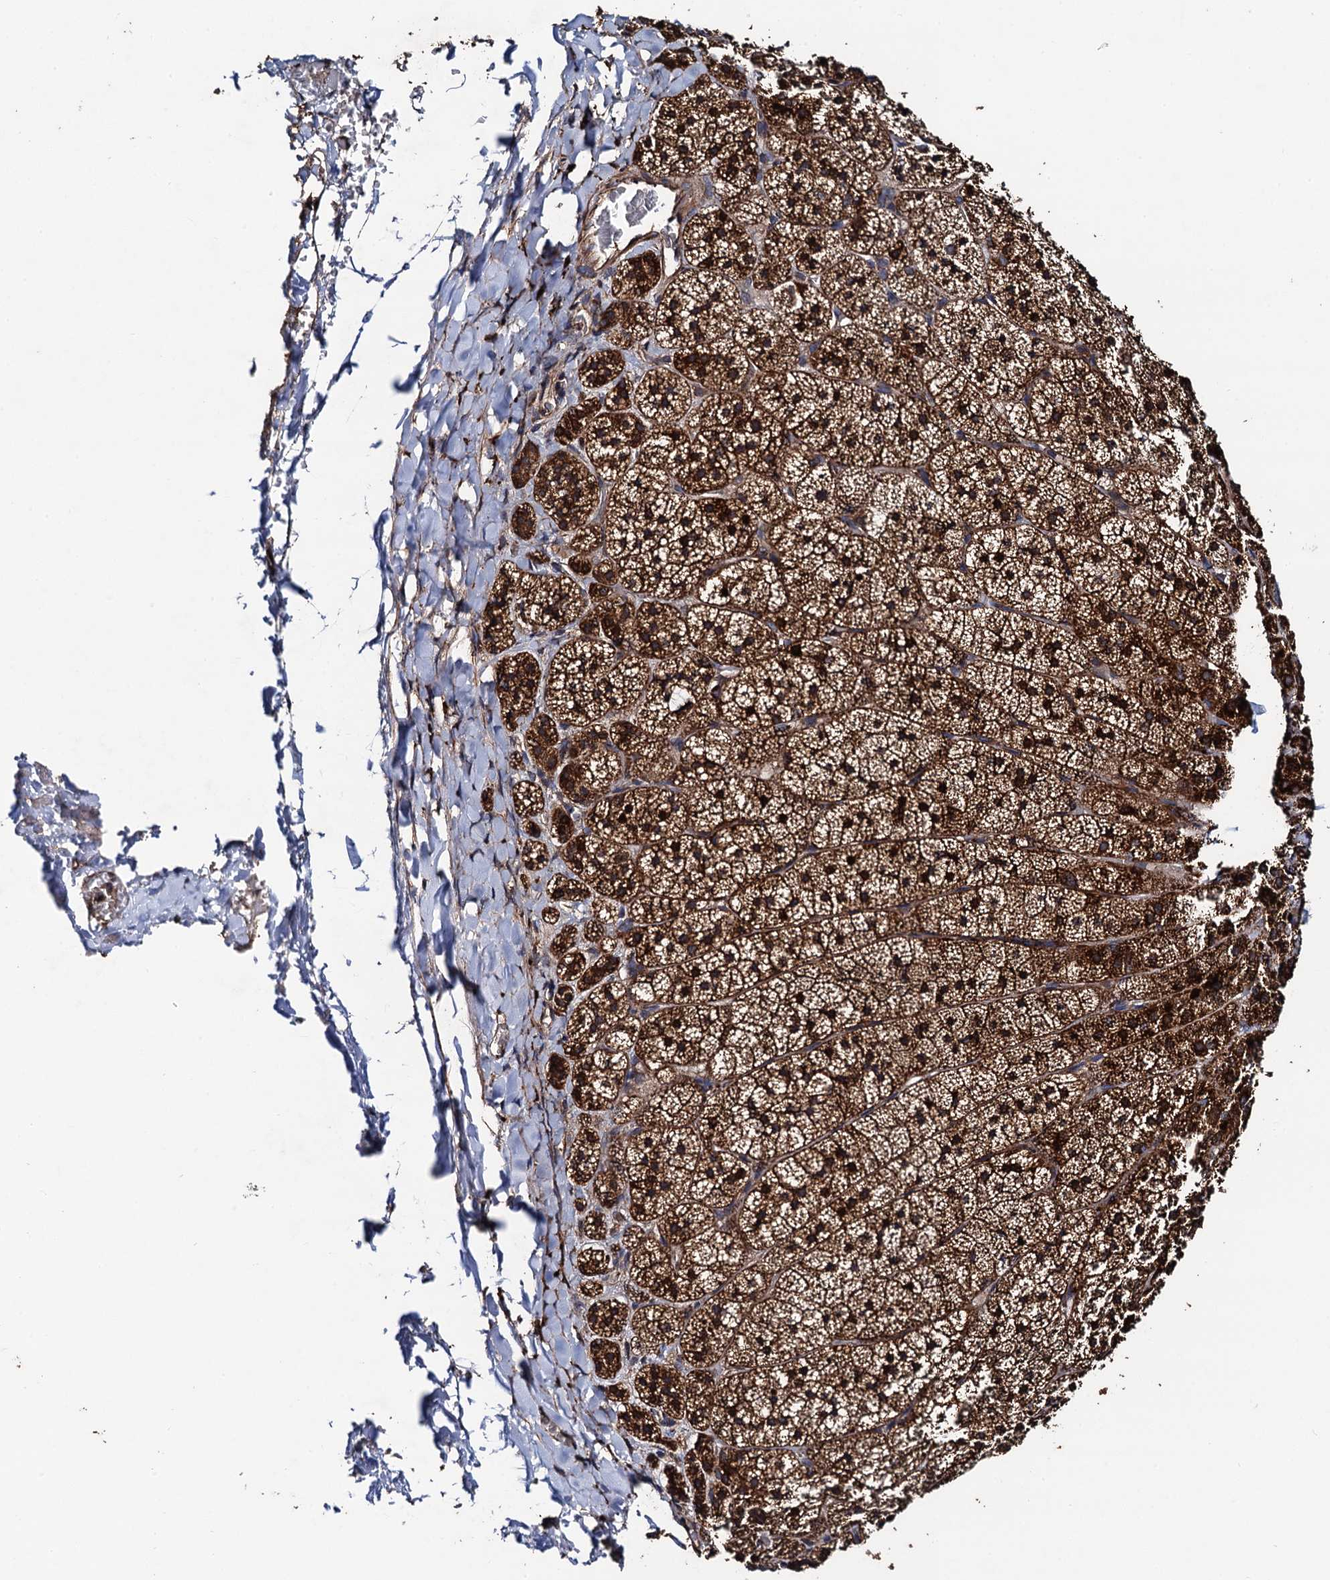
{"staining": {"intensity": "strong", "quantity": ">75%", "location": "cytoplasmic/membranous"}, "tissue": "adrenal gland", "cell_type": "Glandular cells", "image_type": "normal", "snomed": [{"axis": "morphology", "description": "Normal tissue, NOS"}, {"axis": "topography", "description": "Adrenal gland"}], "caption": "Immunohistochemical staining of unremarkable human adrenal gland demonstrates high levels of strong cytoplasmic/membranous positivity in approximately >75% of glandular cells. Using DAB (3,3'-diaminobenzidine) (brown) and hematoxylin (blue) stains, captured at high magnification using brightfield microscopy.", "gene": "PPTC7", "patient": {"sex": "female", "age": 44}}